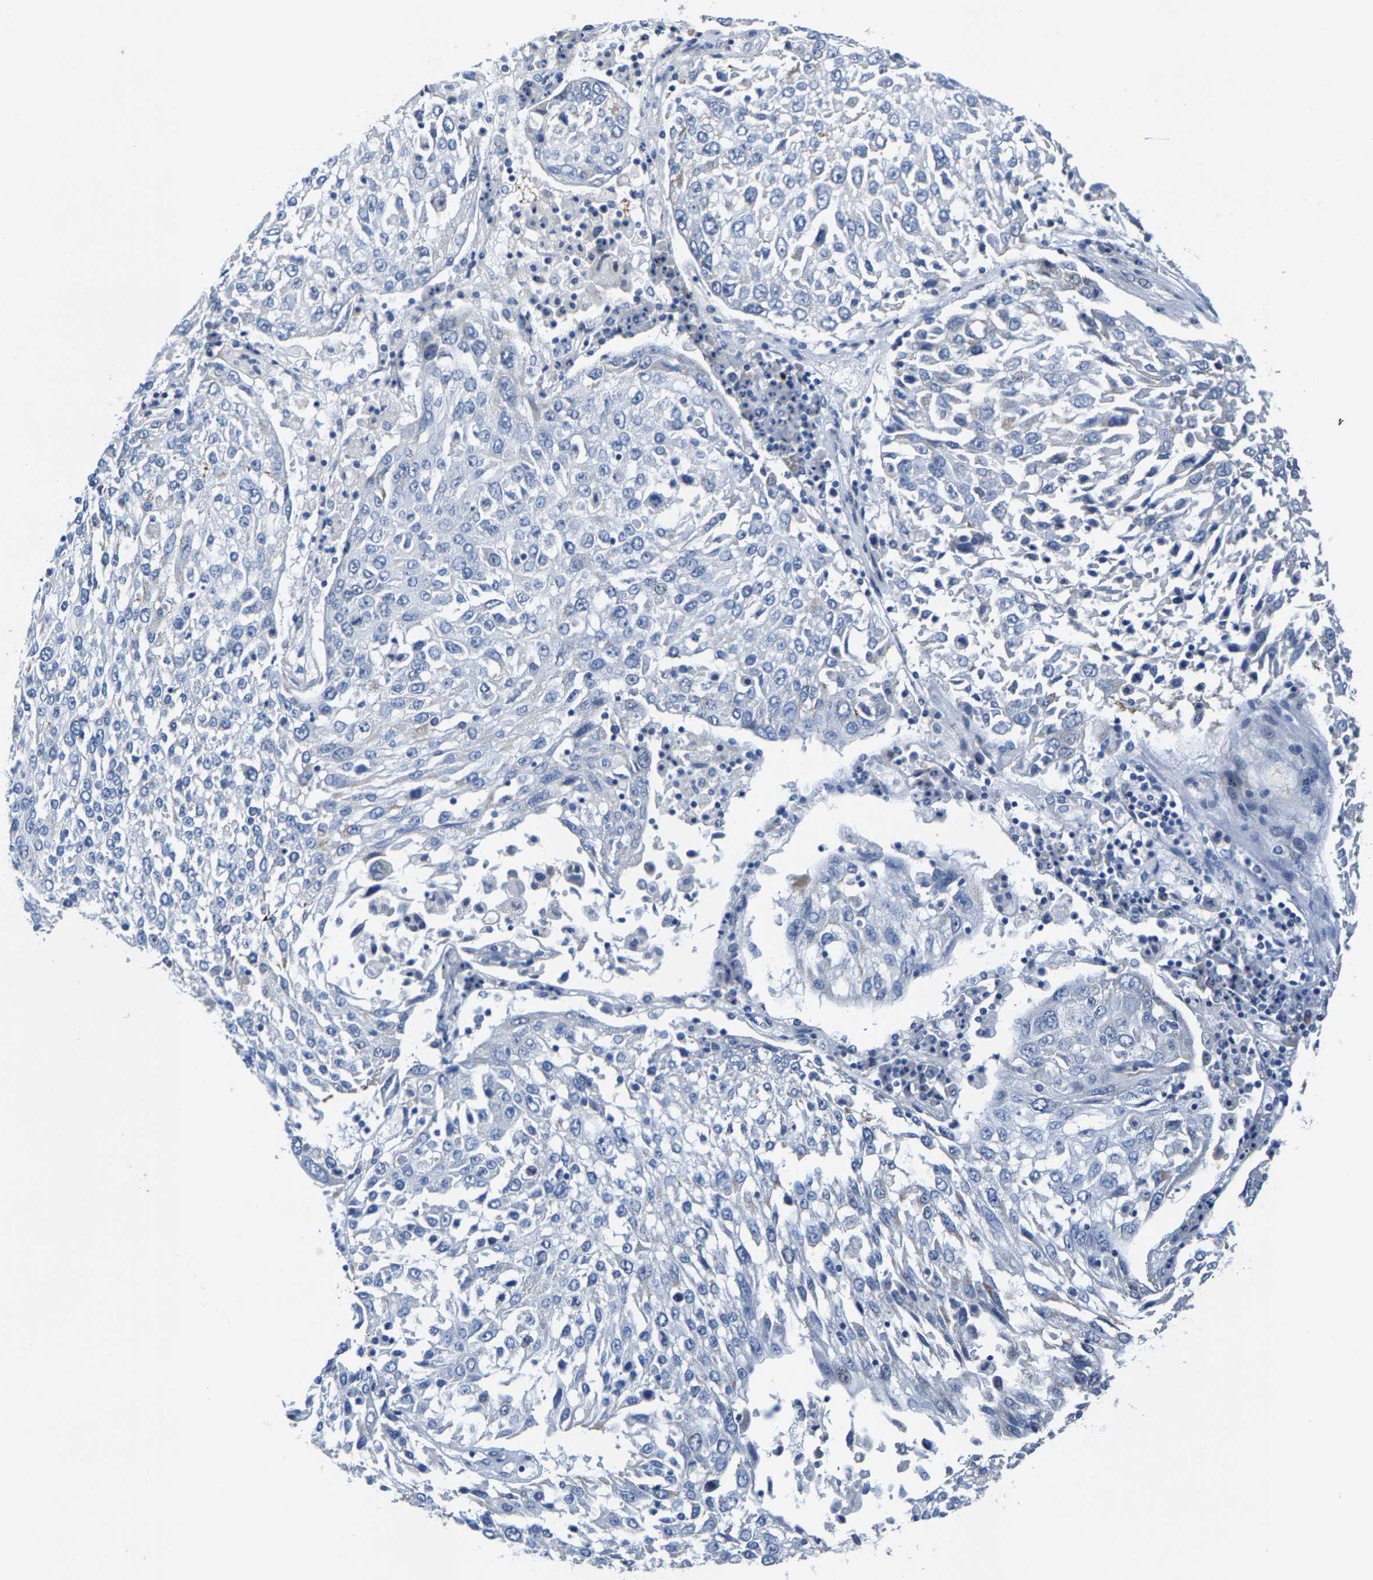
{"staining": {"intensity": "negative", "quantity": "none", "location": "none"}, "tissue": "lung cancer", "cell_type": "Tumor cells", "image_type": "cancer", "snomed": [{"axis": "morphology", "description": "Squamous cell carcinoma, NOS"}, {"axis": "topography", "description": "Lung"}], "caption": "An immunohistochemistry histopathology image of lung cancer (squamous cell carcinoma) is shown. There is no staining in tumor cells of lung cancer (squamous cell carcinoma).", "gene": "KLHL1", "patient": {"sex": "male", "age": 65}}